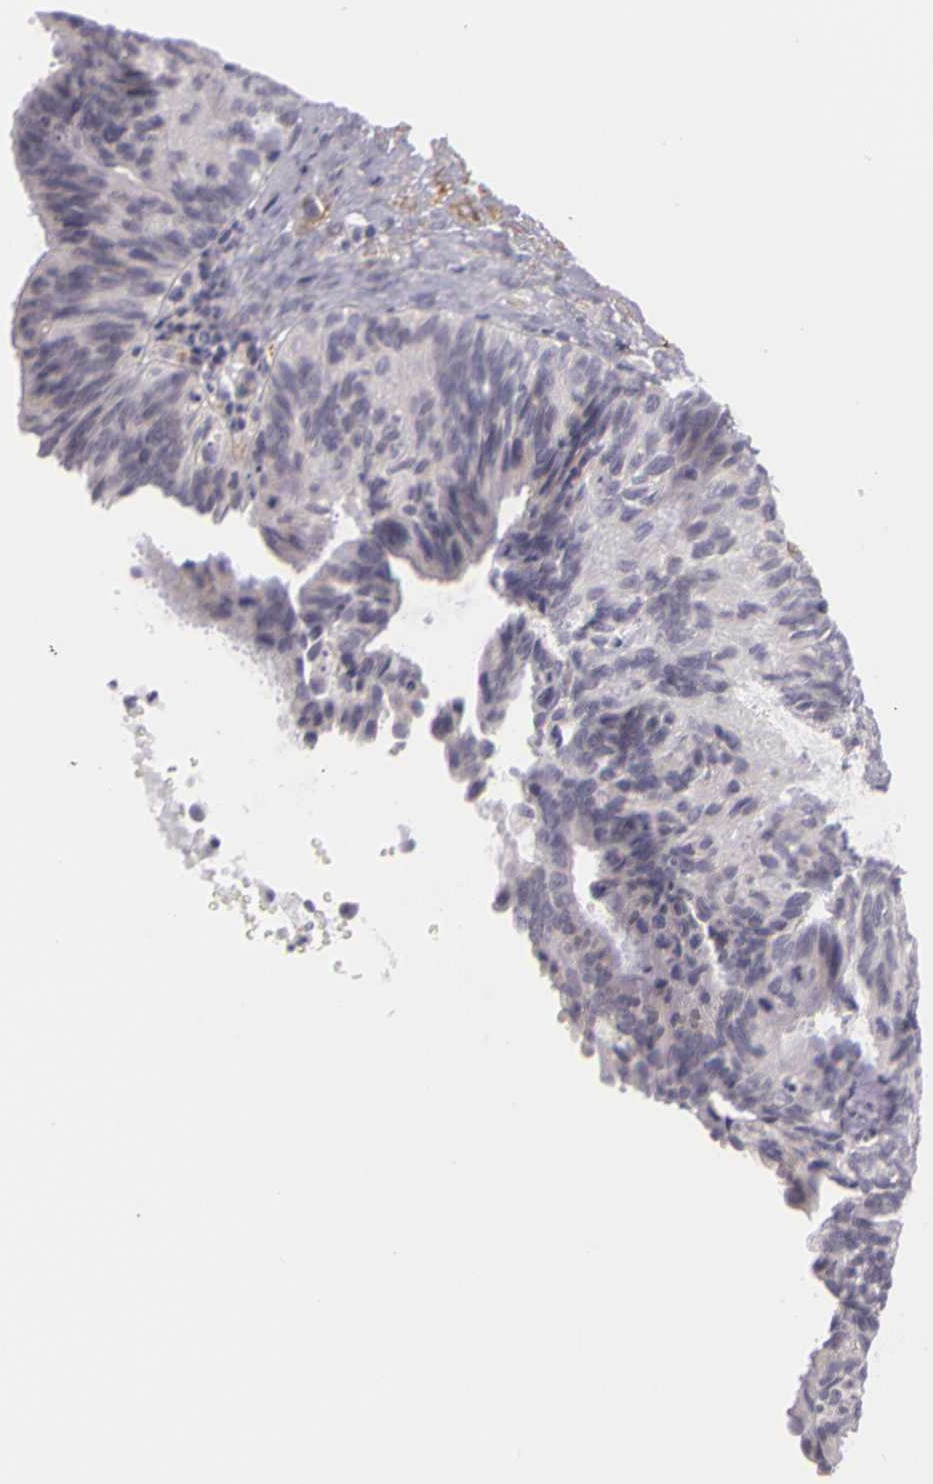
{"staining": {"intensity": "negative", "quantity": "none", "location": "none"}, "tissue": "ovarian cancer", "cell_type": "Tumor cells", "image_type": "cancer", "snomed": [{"axis": "morphology", "description": "Carcinoma, endometroid"}, {"axis": "topography", "description": "Ovary"}], "caption": "DAB immunohistochemical staining of human ovarian cancer (endometroid carcinoma) demonstrates no significant positivity in tumor cells.", "gene": "CNTN2", "patient": {"sex": "female", "age": 52}}